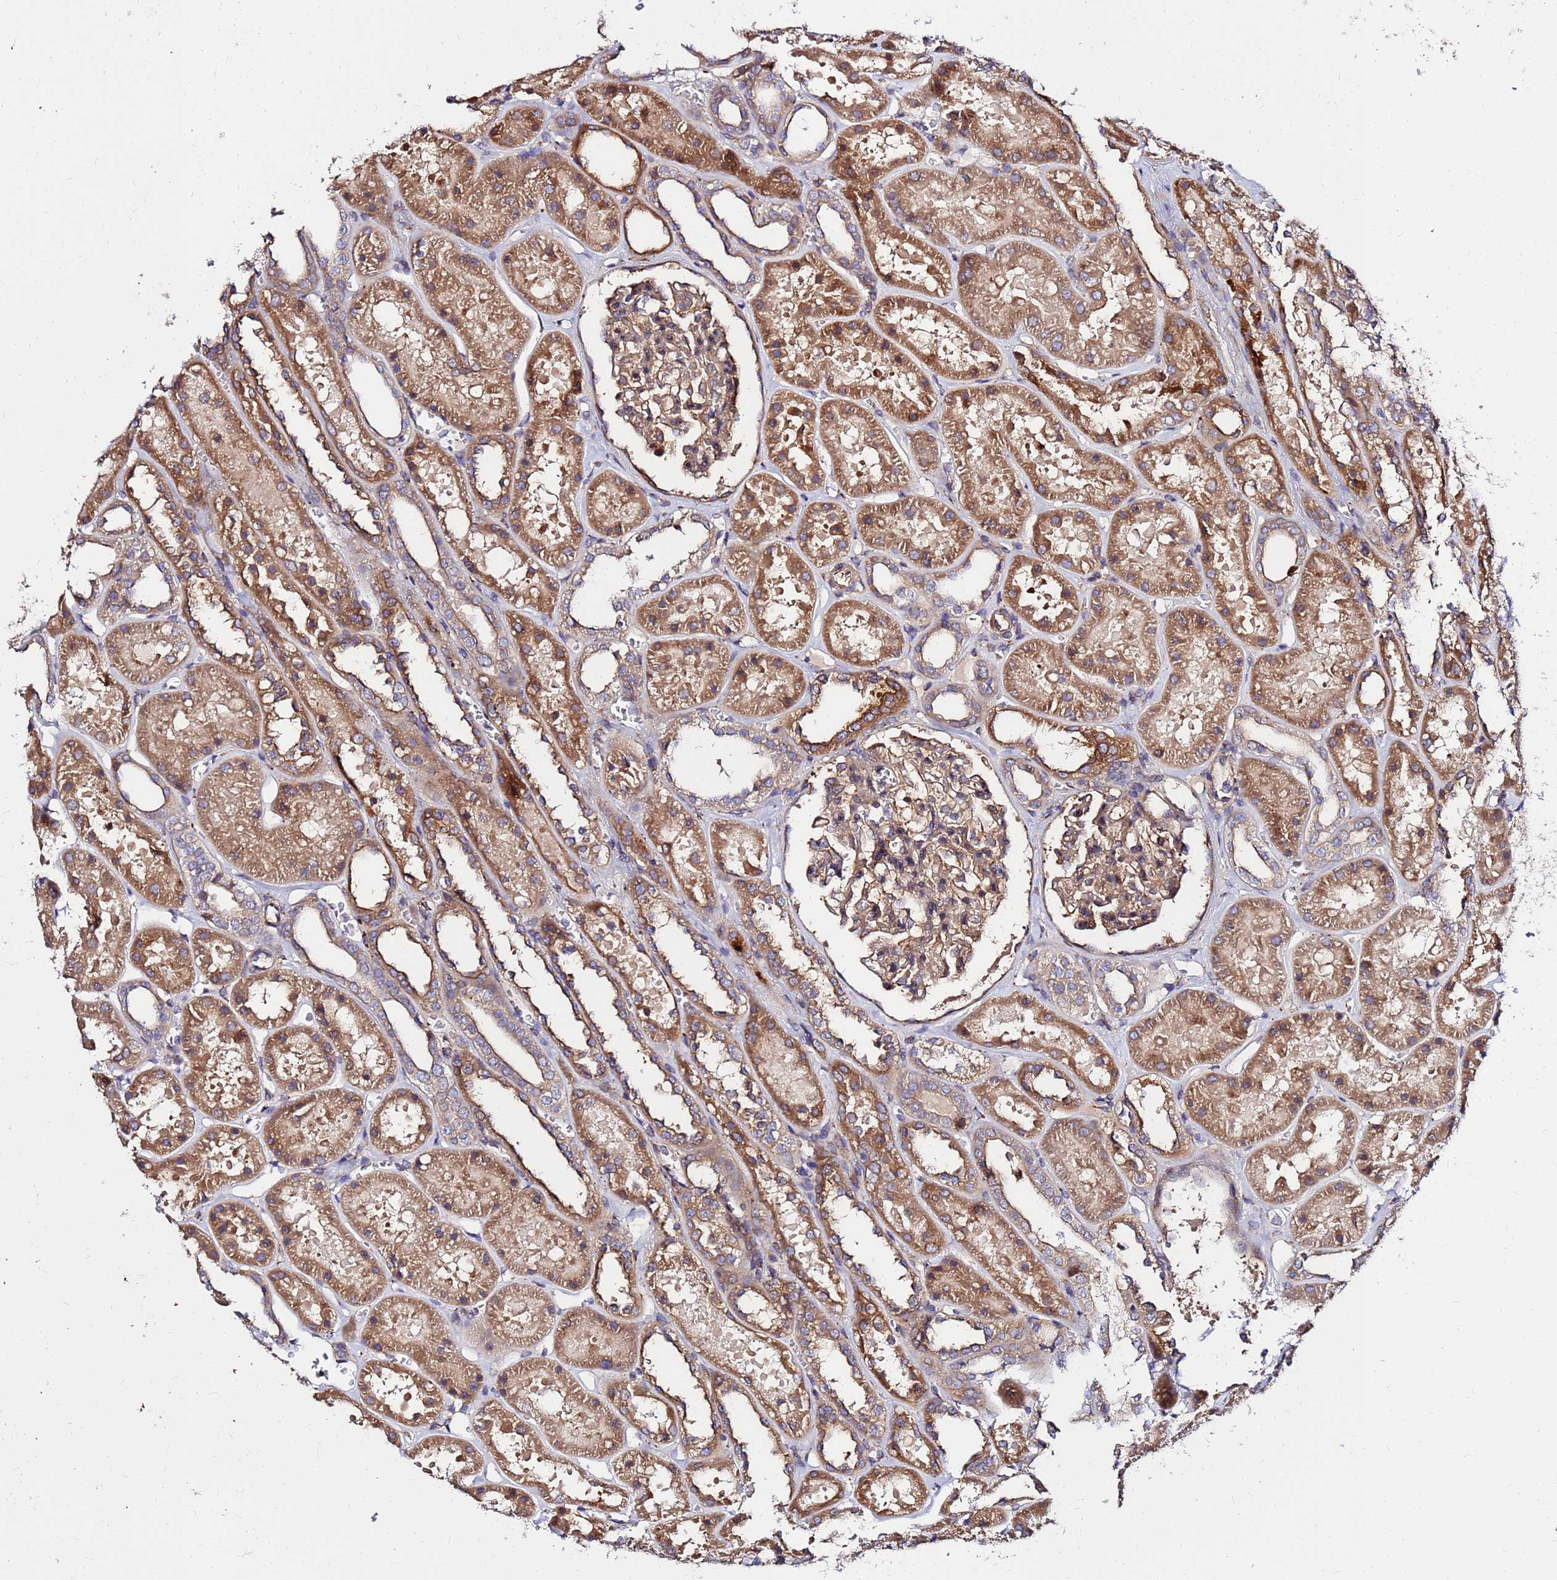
{"staining": {"intensity": "strong", "quantity": ">75%", "location": "cytoplasmic/membranous"}, "tissue": "kidney", "cell_type": "Cells in glomeruli", "image_type": "normal", "snomed": [{"axis": "morphology", "description": "Normal tissue, NOS"}, {"axis": "topography", "description": "Kidney"}], "caption": "A brown stain shows strong cytoplasmic/membranous expression of a protein in cells in glomeruli of unremarkable human kidney. (IHC, brightfield microscopy, high magnification).", "gene": "WWC2", "patient": {"sex": "female", "age": 41}}